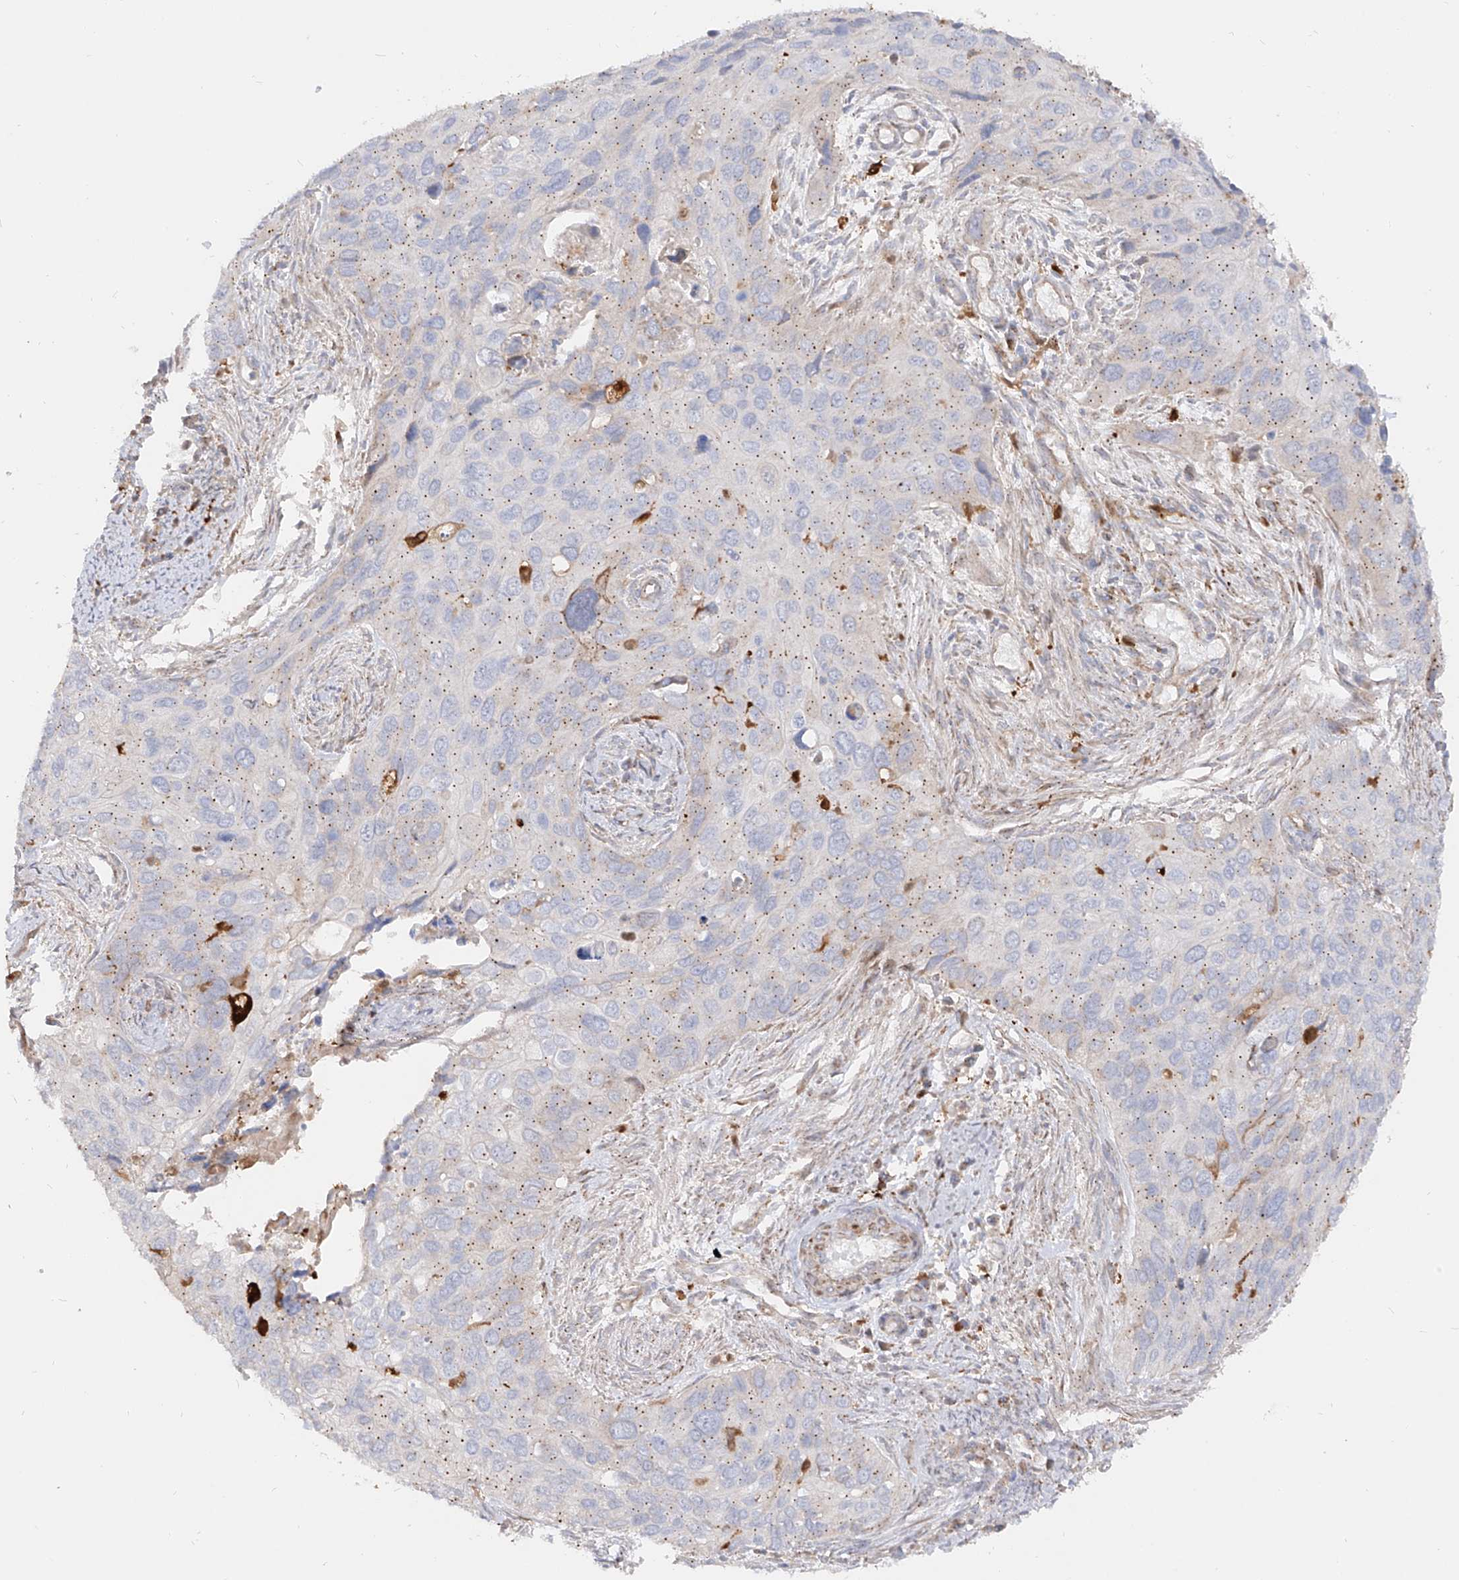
{"staining": {"intensity": "weak", "quantity": "<25%", "location": "cytoplasmic/membranous"}, "tissue": "cervical cancer", "cell_type": "Tumor cells", "image_type": "cancer", "snomed": [{"axis": "morphology", "description": "Squamous cell carcinoma, NOS"}, {"axis": "topography", "description": "Cervix"}], "caption": "This is a micrograph of immunohistochemistry staining of cervical squamous cell carcinoma, which shows no expression in tumor cells.", "gene": "KYNU", "patient": {"sex": "female", "age": 55}}